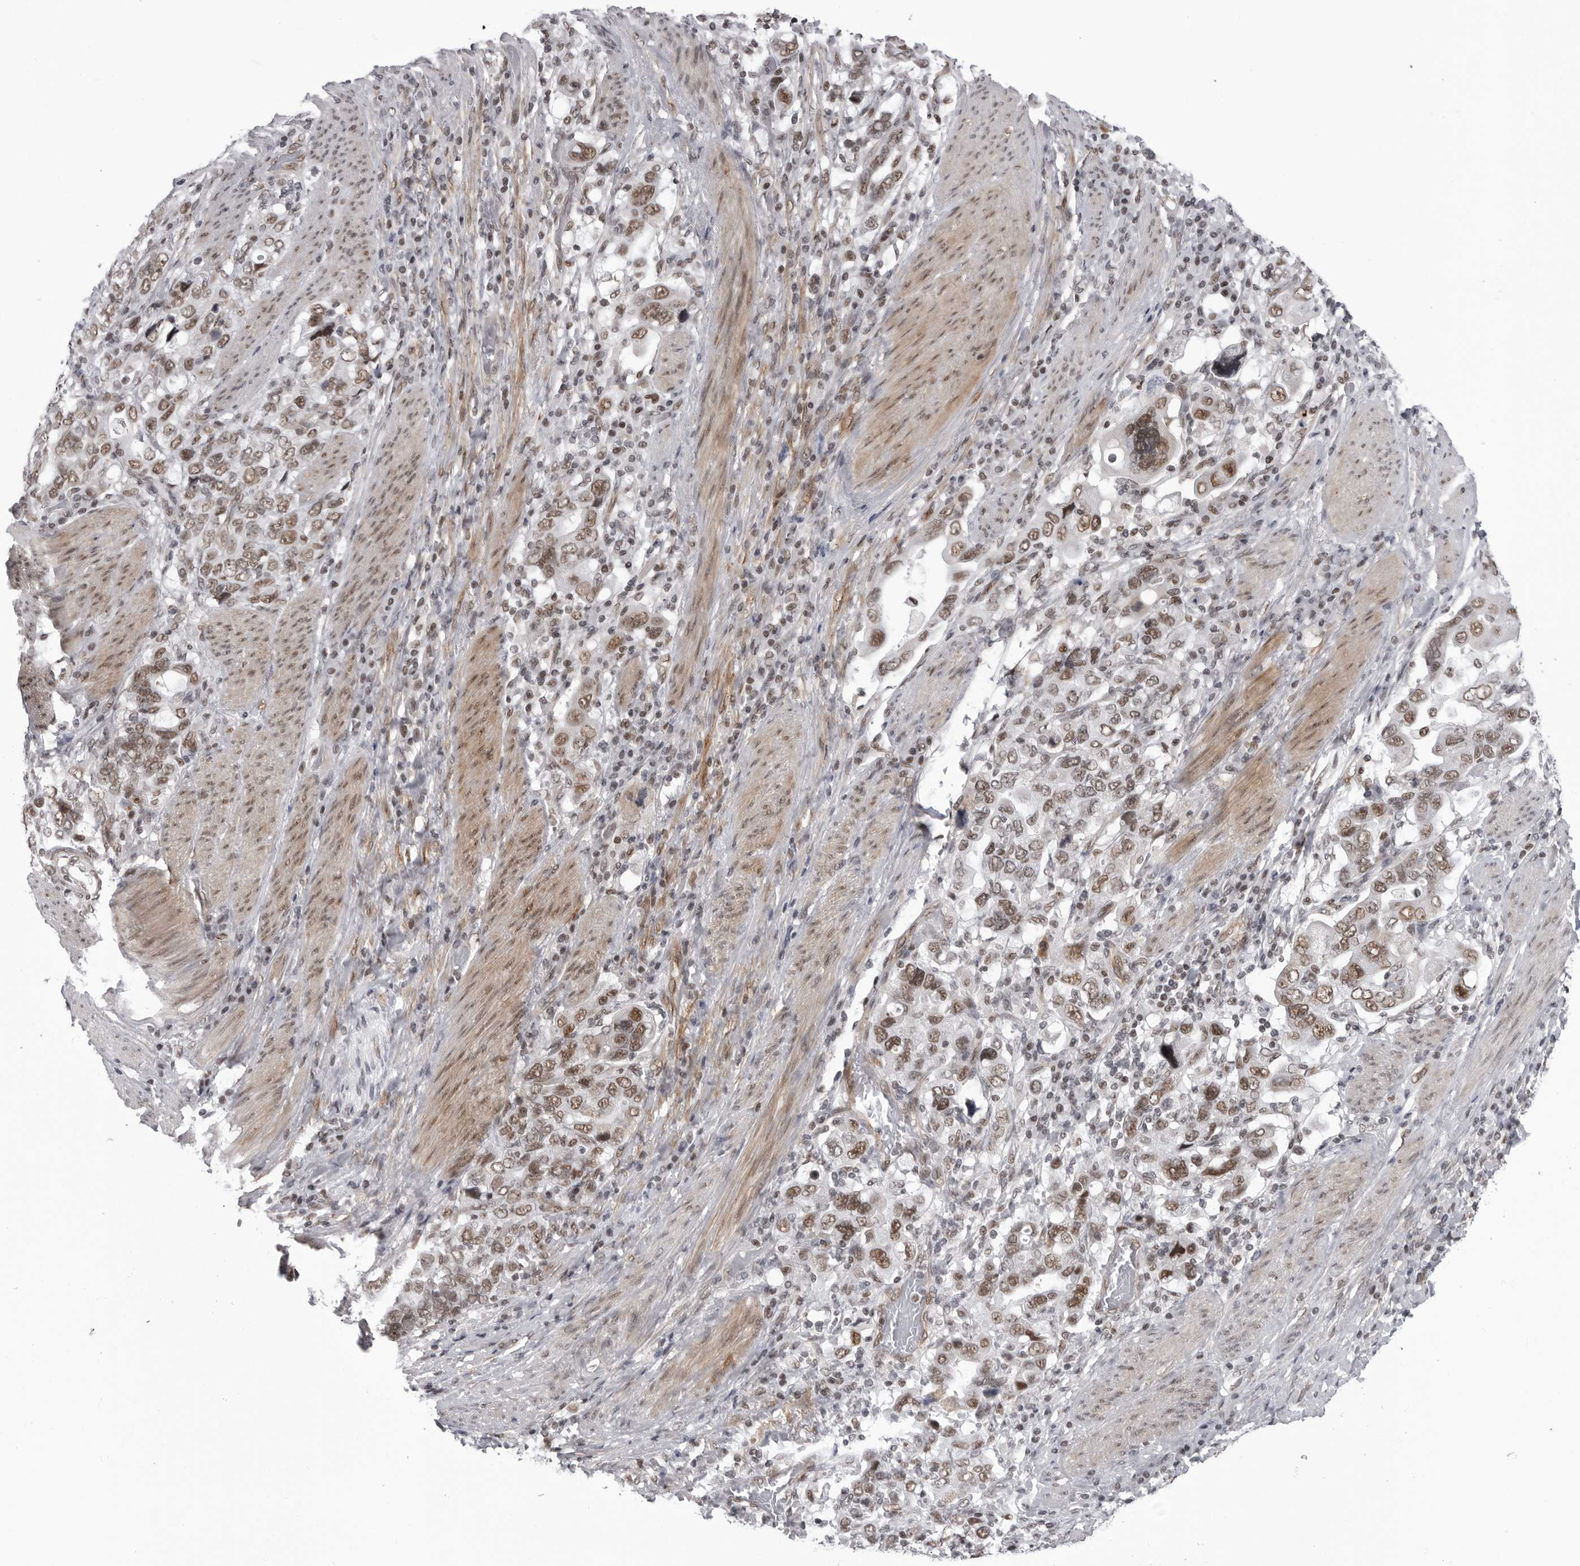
{"staining": {"intensity": "moderate", "quantity": ">75%", "location": "nuclear"}, "tissue": "stomach cancer", "cell_type": "Tumor cells", "image_type": "cancer", "snomed": [{"axis": "morphology", "description": "Adenocarcinoma, NOS"}, {"axis": "topography", "description": "Stomach, upper"}], "caption": "Immunohistochemical staining of stomach adenocarcinoma shows medium levels of moderate nuclear positivity in approximately >75% of tumor cells.", "gene": "RNF26", "patient": {"sex": "male", "age": 62}}